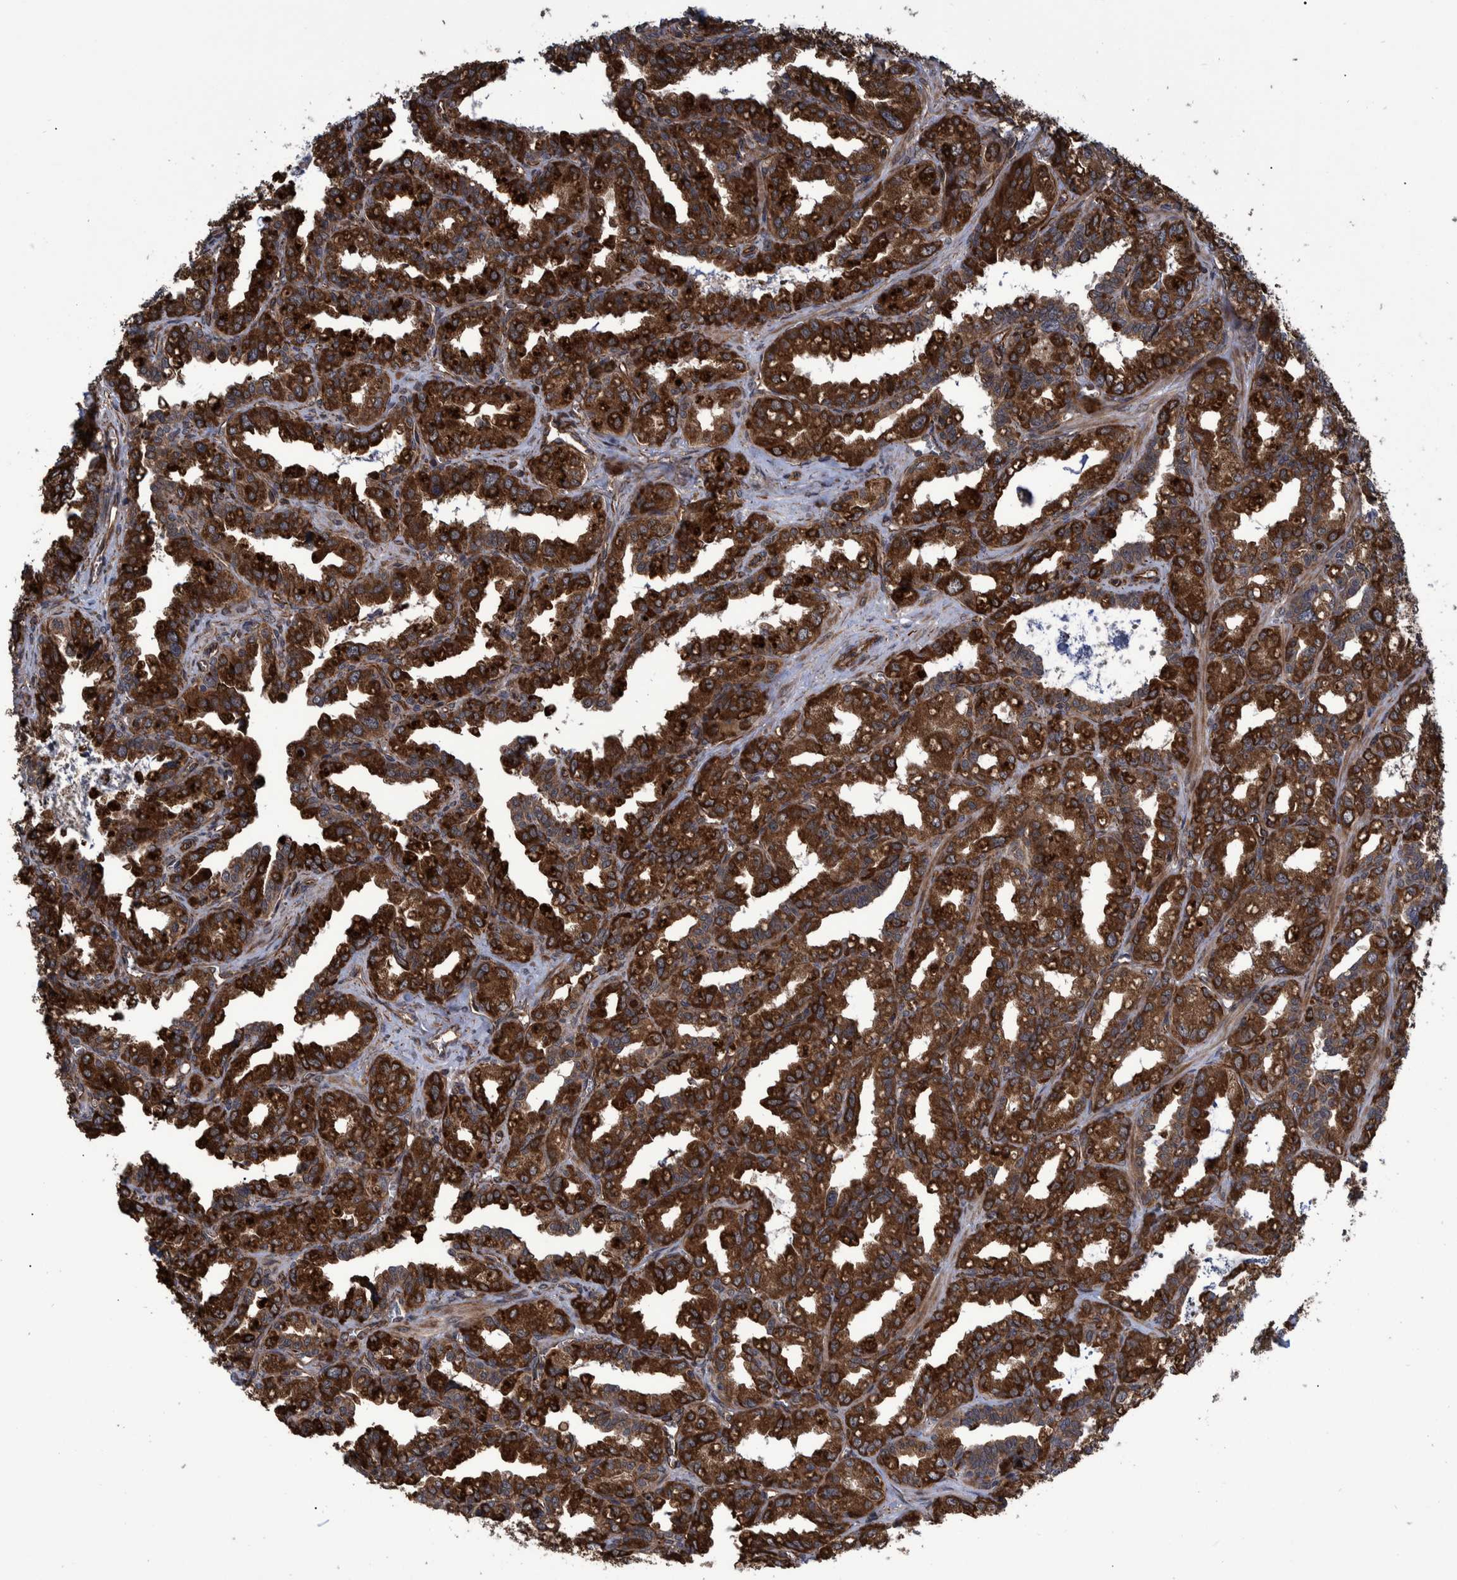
{"staining": {"intensity": "strong", "quantity": ">75%", "location": "cytoplasmic/membranous"}, "tissue": "seminal vesicle", "cell_type": "Glandular cells", "image_type": "normal", "snomed": [{"axis": "morphology", "description": "Normal tissue, NOS"}, {"axis": "topography", "description": "Prostate"}, {"axis": "topography", "description": "Seminal veicle"}], "caption": "This histopathology image displays IHC staining of normal seminal vesicle, with high strong cytoplasmic/membranous staining in about >75% of glandular cells.", "gene": "TNFRSF10B", "patient": {"sex": "male", "age": 51}}